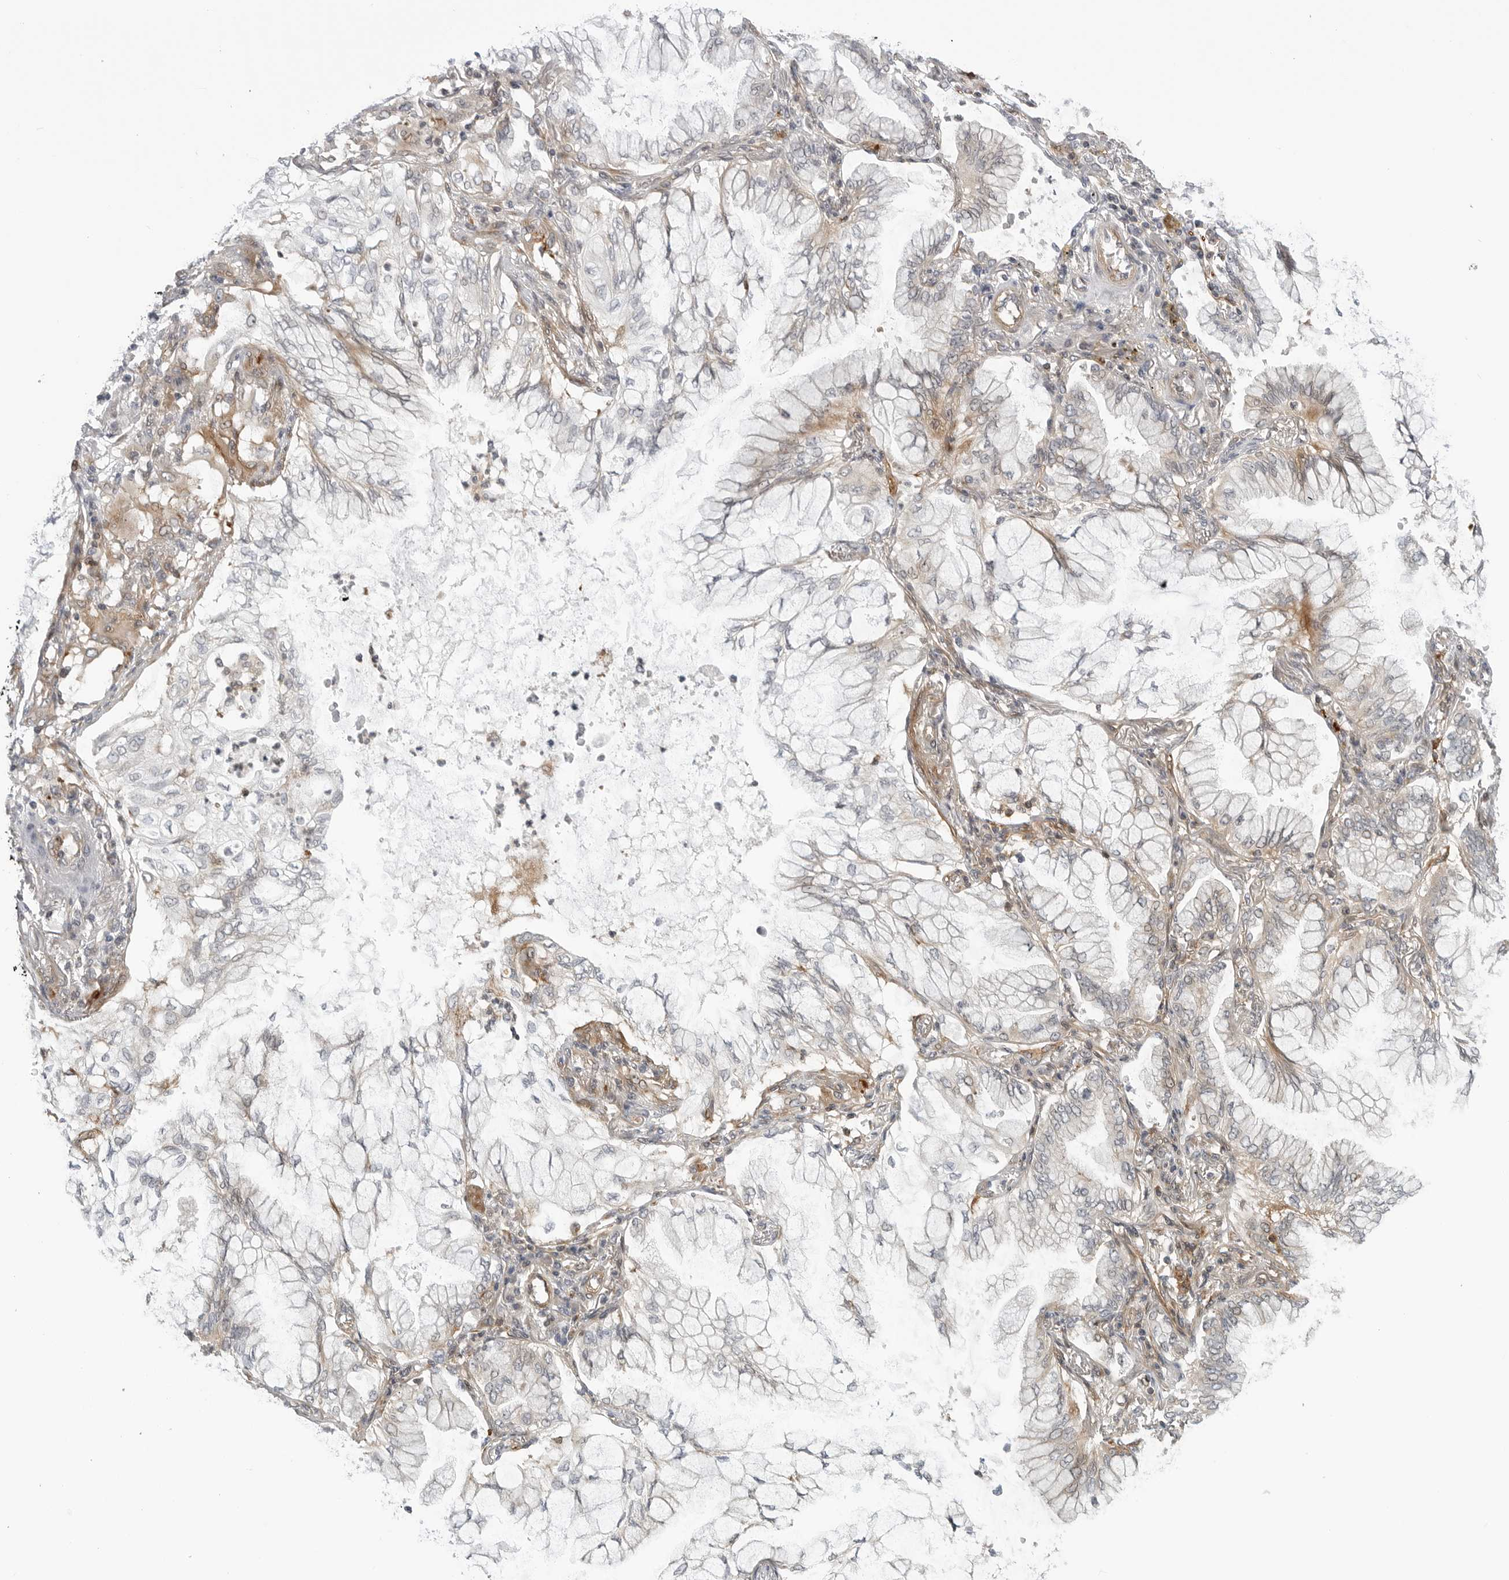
{"staining": {"intensity": "weak", "quantity": "<25%", "location": "cytoplasmic/membranous"}, "tissue": "lung cancer", "cell_type": "Tumor cells", "image_type": "cancer", "snomed": [{"axis": "morphology", "description": "Adenocarcinoma, NOS"}, {"axis": "topography", "description": "Lung"}], "caption": "DAB immunohistochemical staining of lung cancer shows no significant staining in tumor cells.", "gene": "STXBP3", "patient": {"sex": "female", "age": 70}}